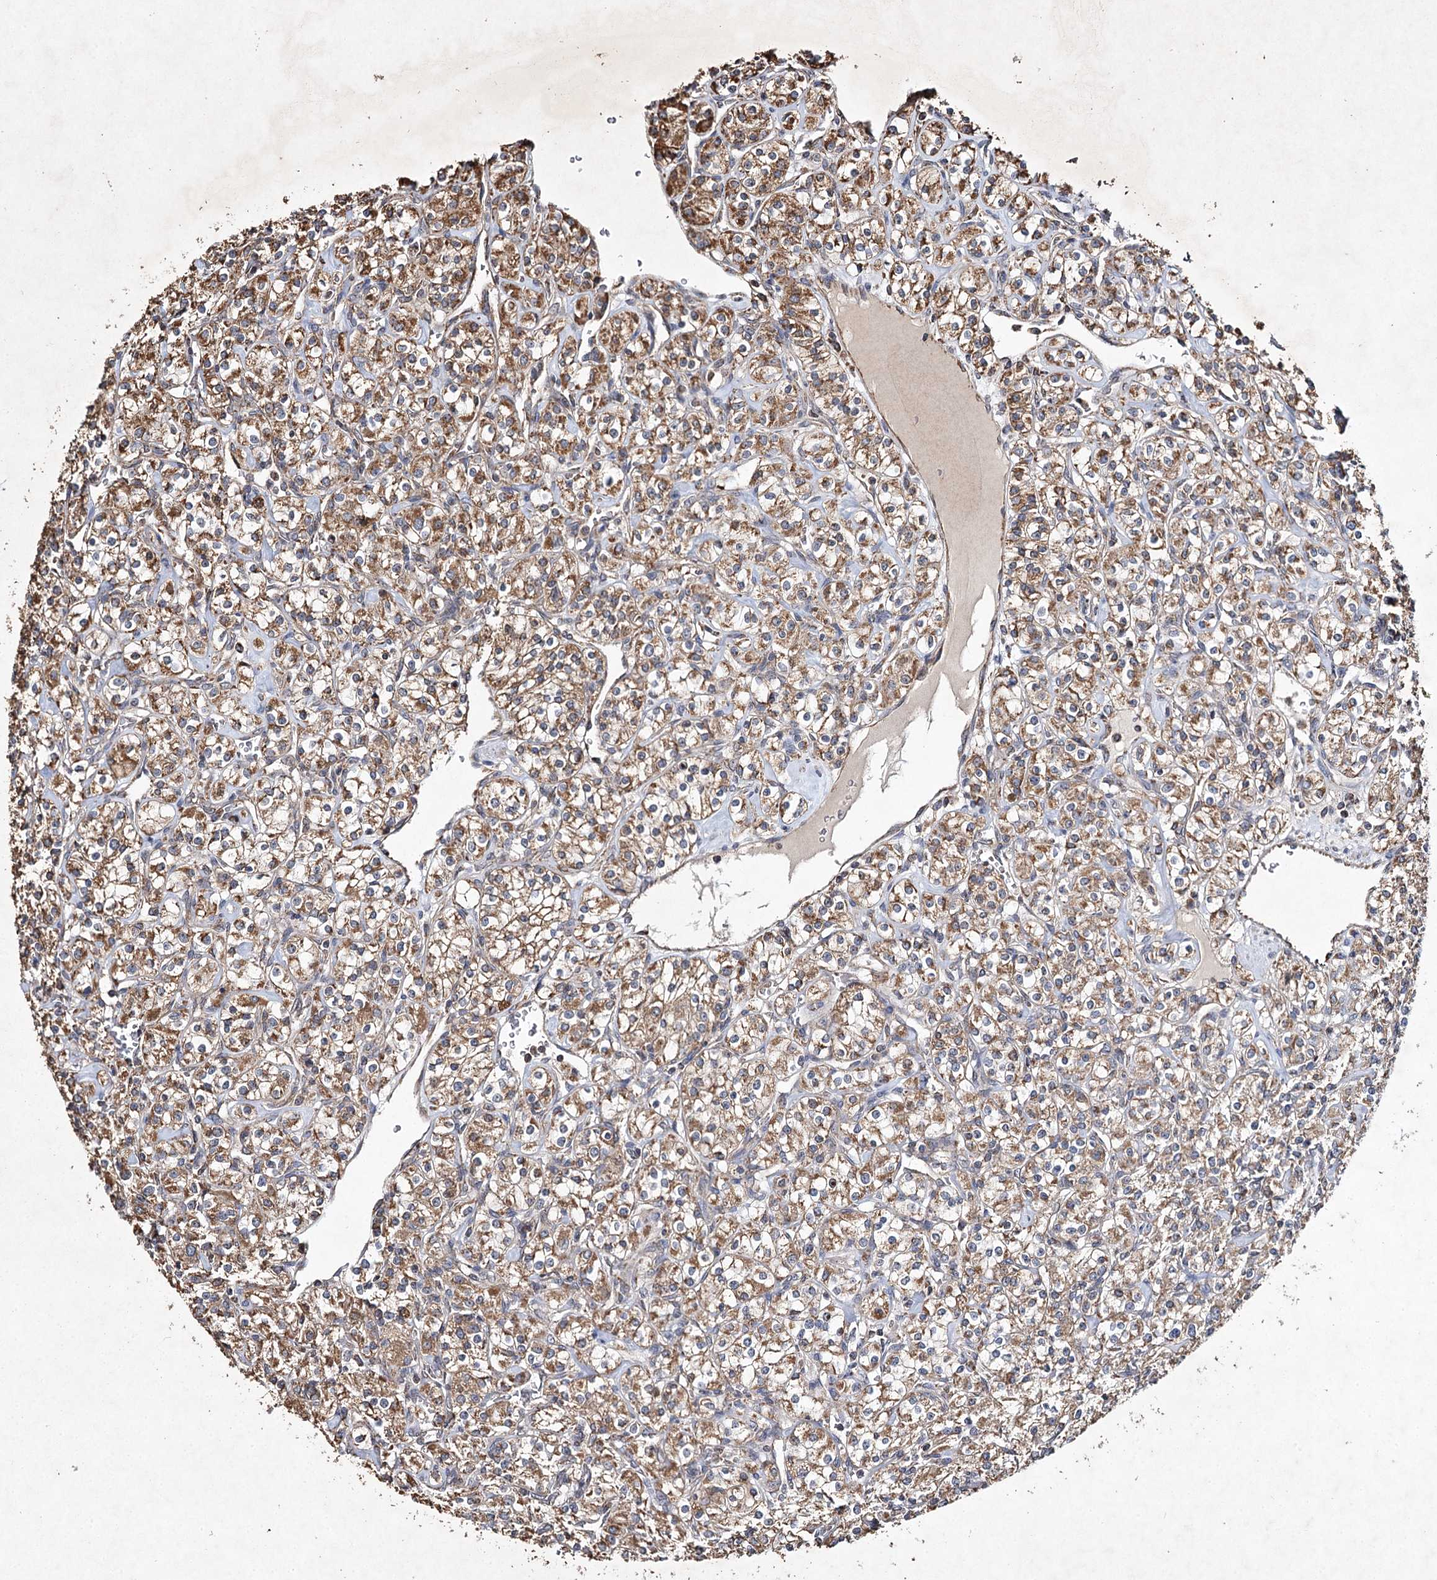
{"staining": {"intensity": "moderate", "quantity": ">75%", "location": "cytoplasmic/membranous"}, "tissue": "renal cancer", "cell_type": "Tumor cells", "image_type": "cancer", "snomed": [{"axis": "morphology", "description": "Adenocarcinoma, NOS"}, {"axis": "topography", "description": "Kidney"}], "caption": "Moderate cytoplasmic/membranous expression is identified in about >75% of tumor cells in renal cancer.", "gene": "PIK3CB", "patient": {"sex": "male", "age": 77}}